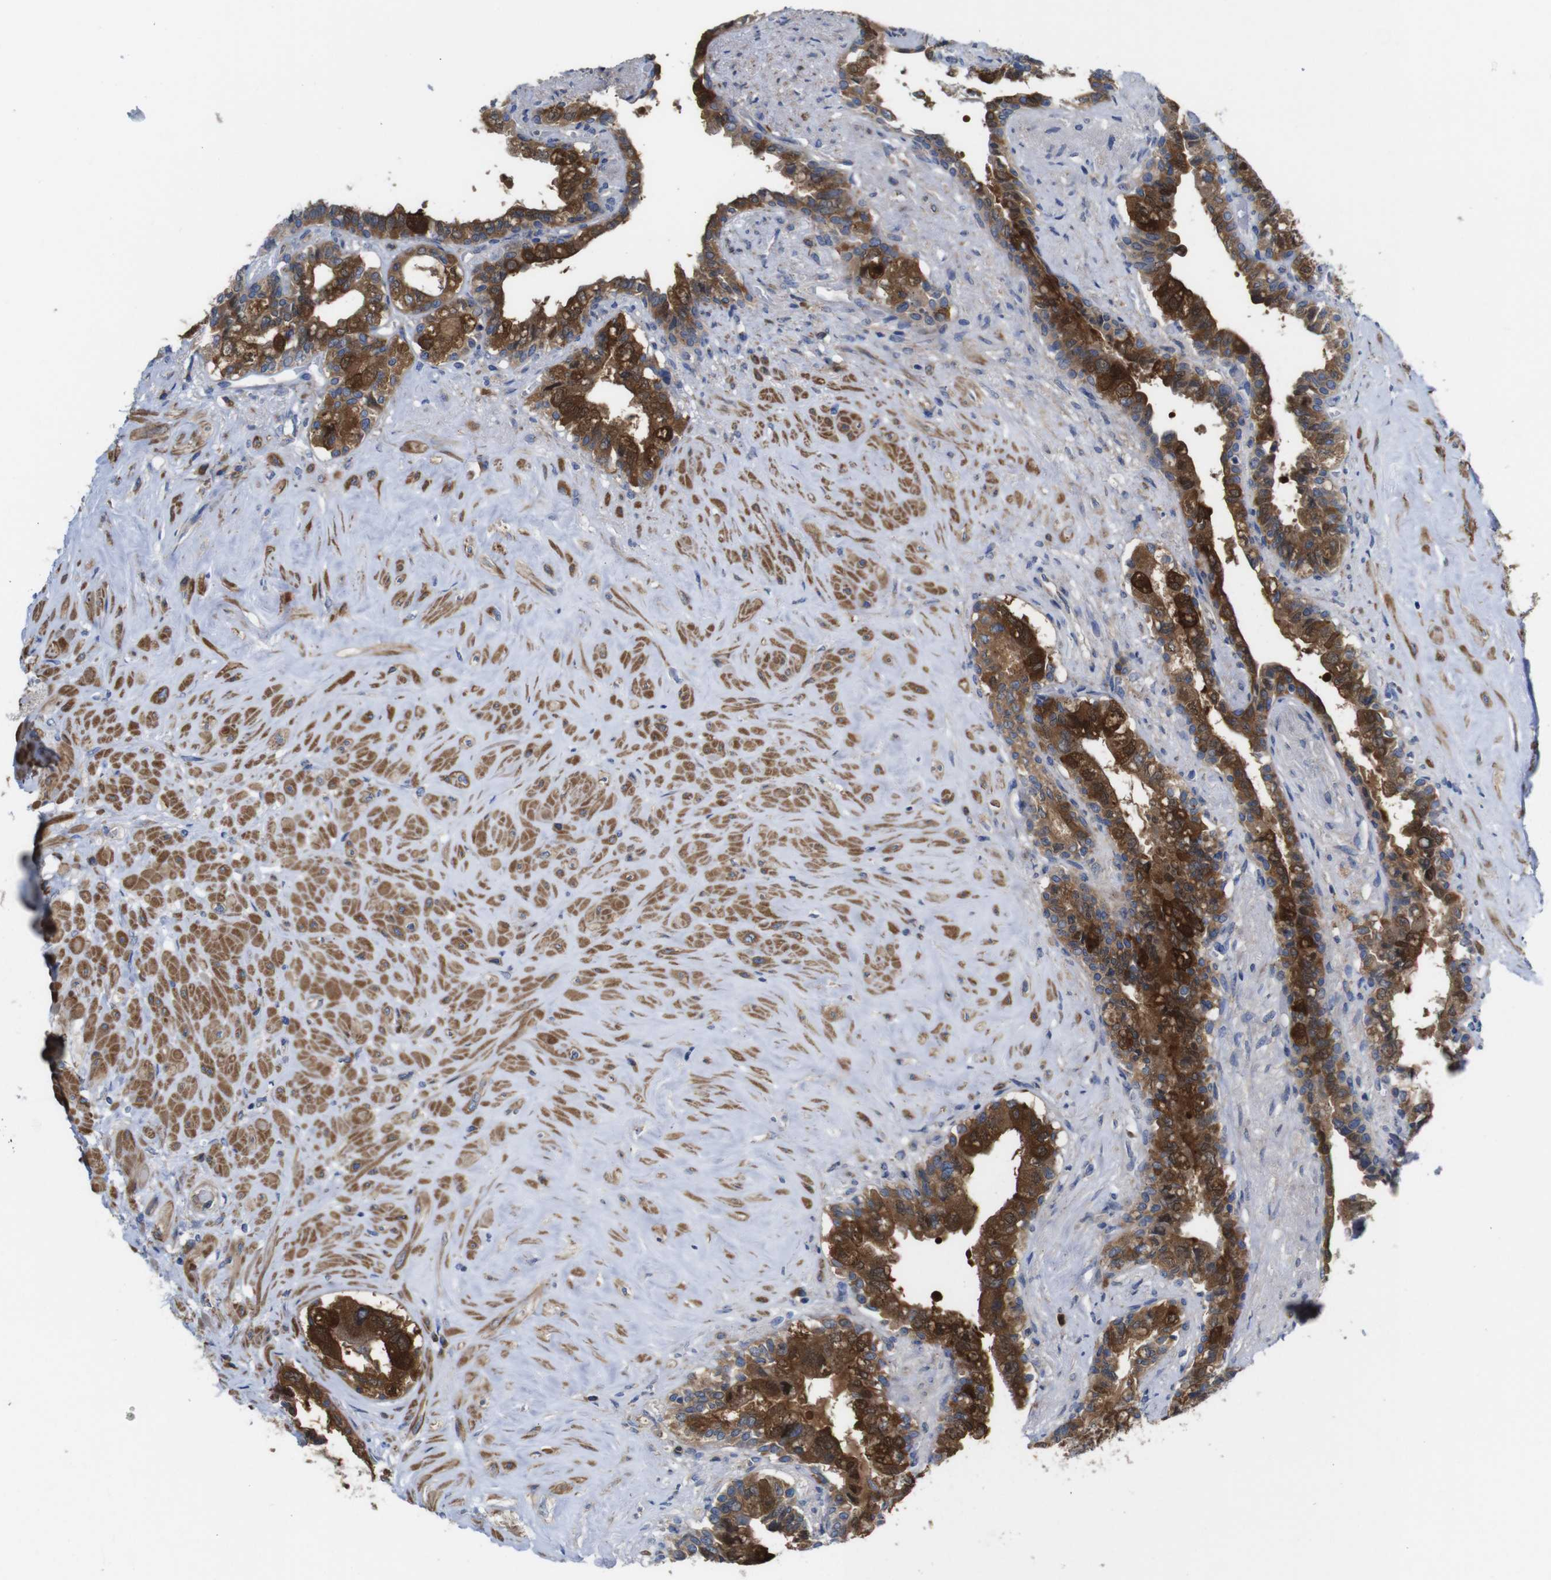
{"staining": {"intensity": "strong", "quantity": ">75%", "location": "cytoplasmic/membranous"}, "tissue": "seminal vesicle", "cell_type": "Glandular cells", "image_type": "normal", "snomed": [{"axis": "morphology", "description": "Normal tissue, NOS"}, {"axis": "topography", "description": "Seminal veicle"}], "caption": "The immunohistochemical stain labels strong cytoplasmic/membranous positivity in glandular cells of normal seminal vesicle.", "gene": "DDRGK1", "patient": {"sex": "male", "age": 63}}